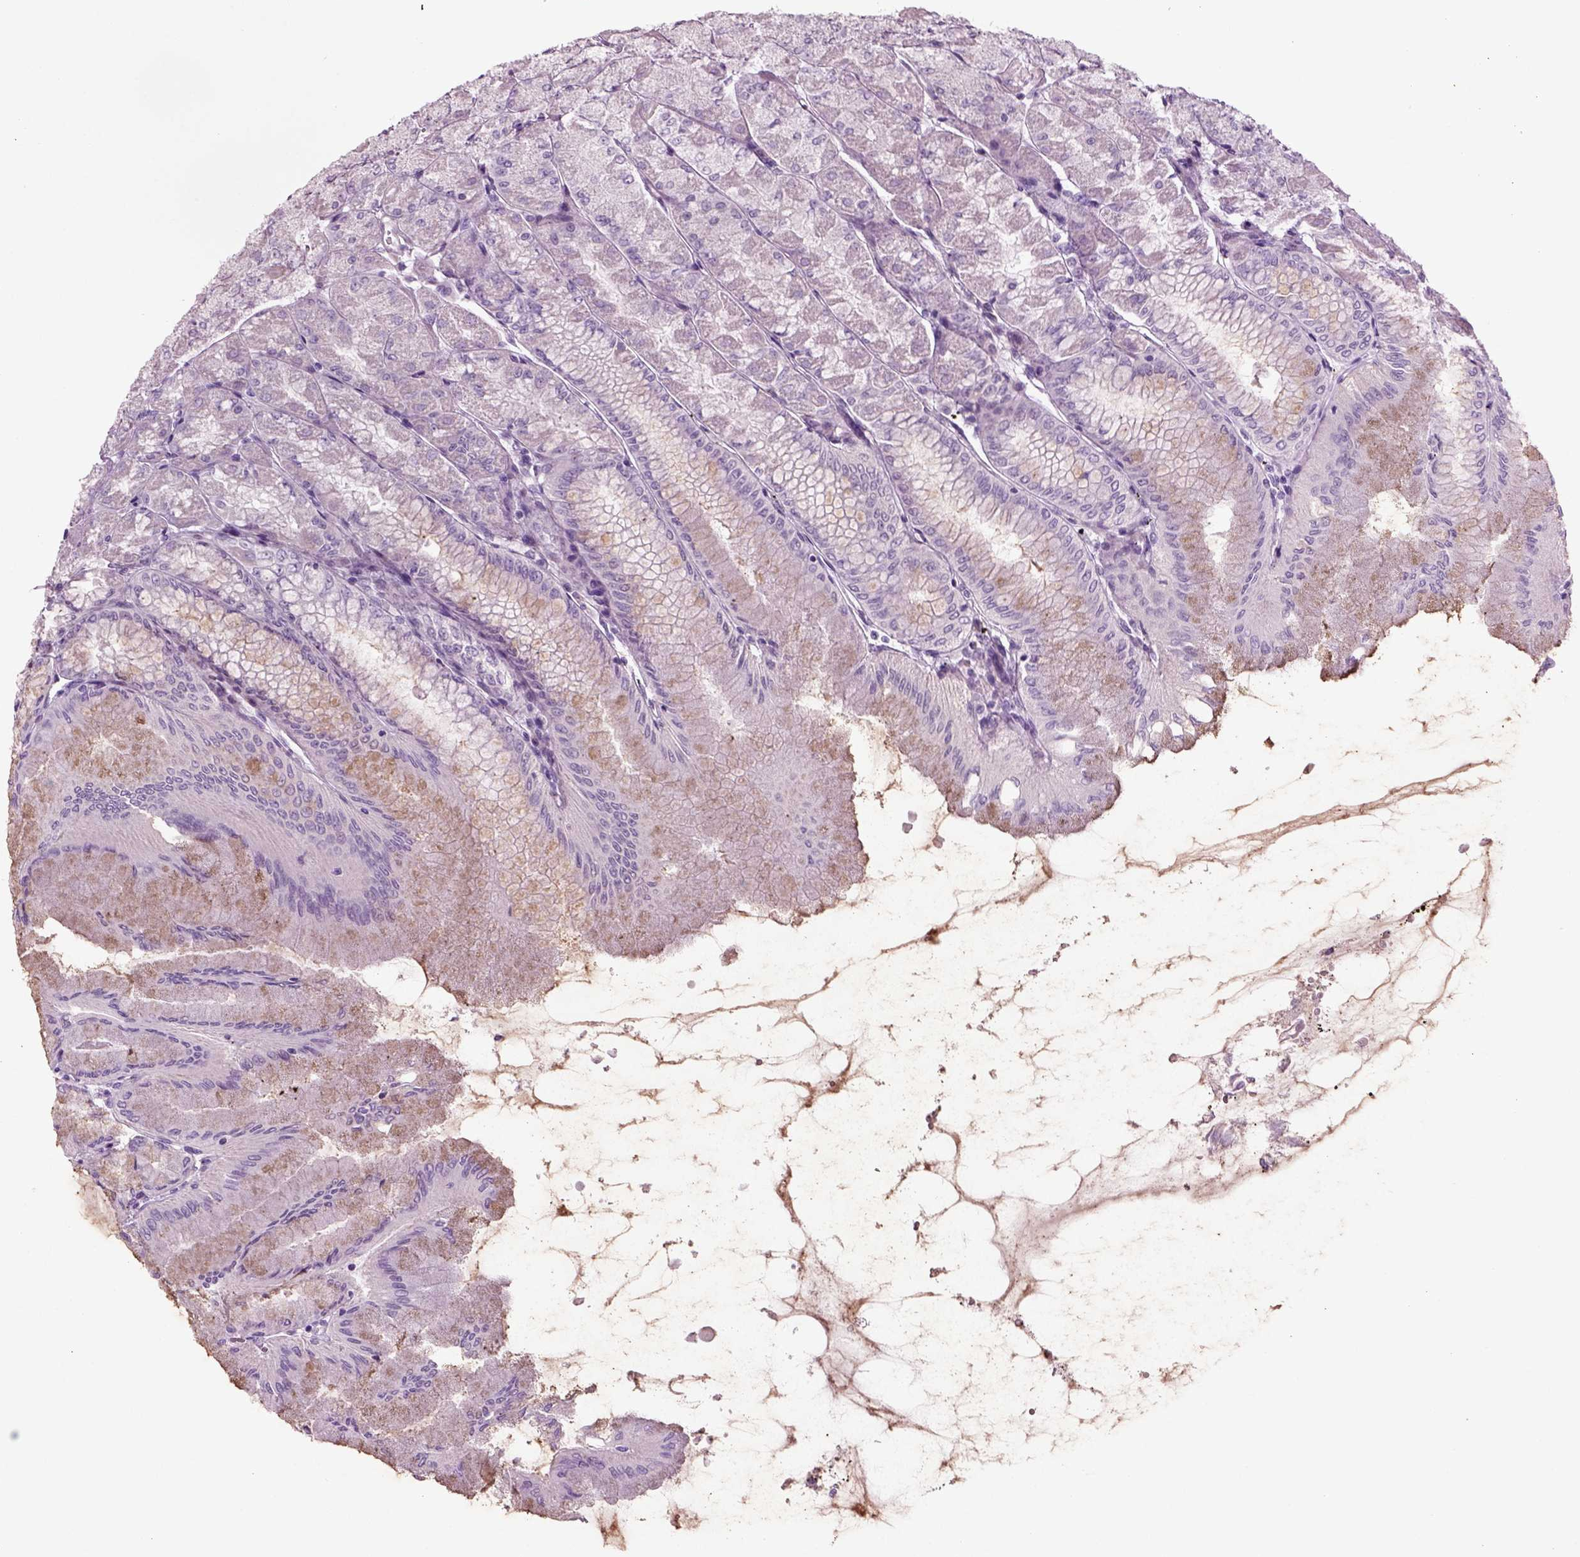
{"staining": {"intensity": "weak", "quantity": "<25%", "location": "cytoplasmic/membranous"}, "tissue": "stomach", "cell_type": "Glandular cells", "image_type": "normal", "snomed": [{"axis": "morphology", "description": "Normal tissue, NOS"}, {"axis": "topography", "description": "Stomach, upper"}], "caption": "Normal stomach was stained to show a protein in brown. There is no significant staining in glandular cells. Brightfield microscopy of immunohistochemistry stained with DAB (brown) and hematoxylin (blue), captured at high magnification.", "gene": "ARID3A", "patient": {"sex": "male", "age": 60}}